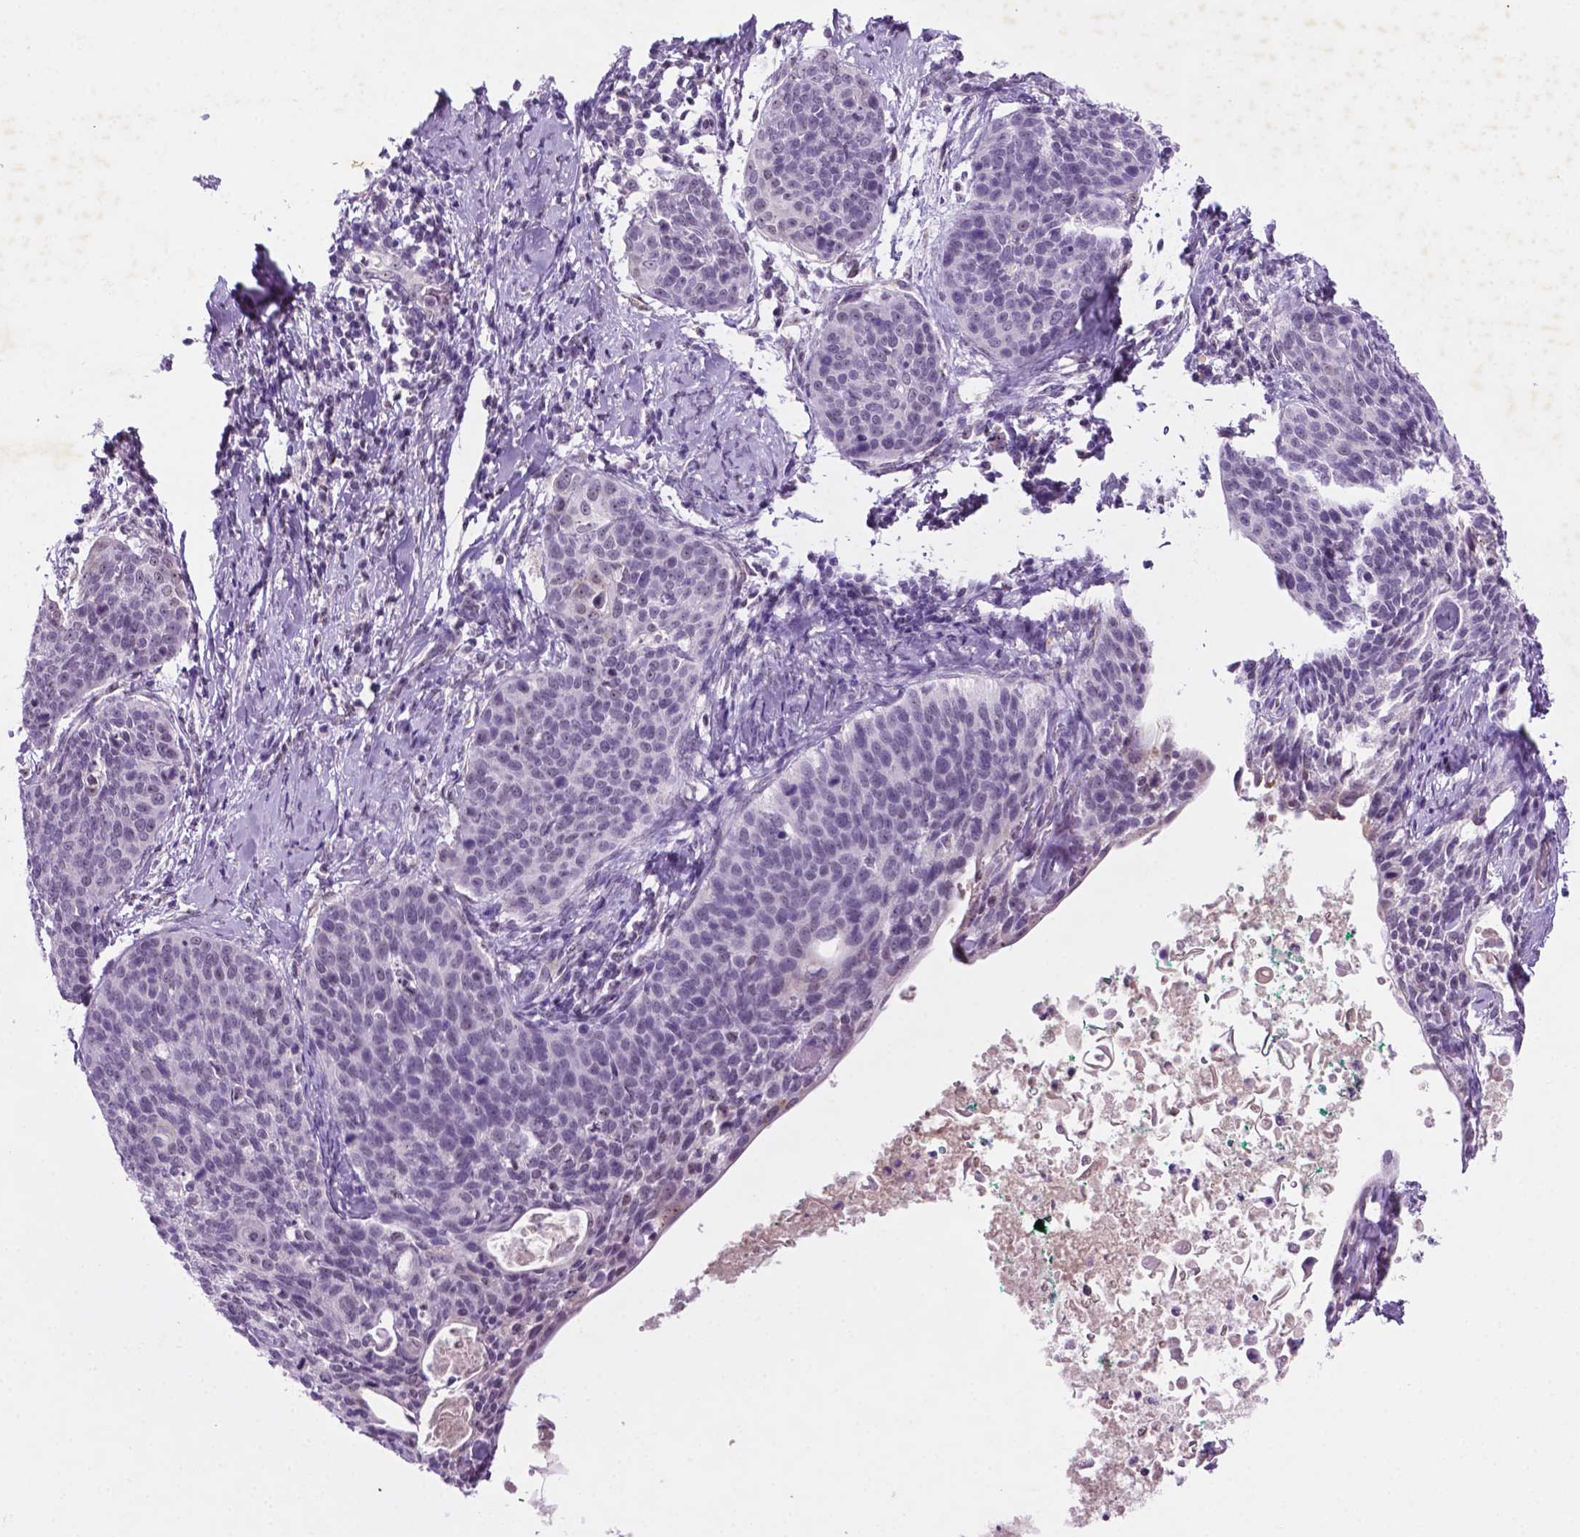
{"staining": {"intensity": "negative", "quantity": "none", "location": "none"}, "tissue": "cervical cancer", "cell_type": "Tumor cells", "image_type": "cancer", "snomed": [{"axis": "morphology", "description": "Squamous cell carcinoma, NOS"}, {"axis": "topography", "description": "Cervix"}], "caption": "The IHC micrograph has no significant expression in tumor cells of squamous cell carcinoma (cervical) tissue.", "gene": "C18orf21", "patient": {"sex": "female", "age": 69}}